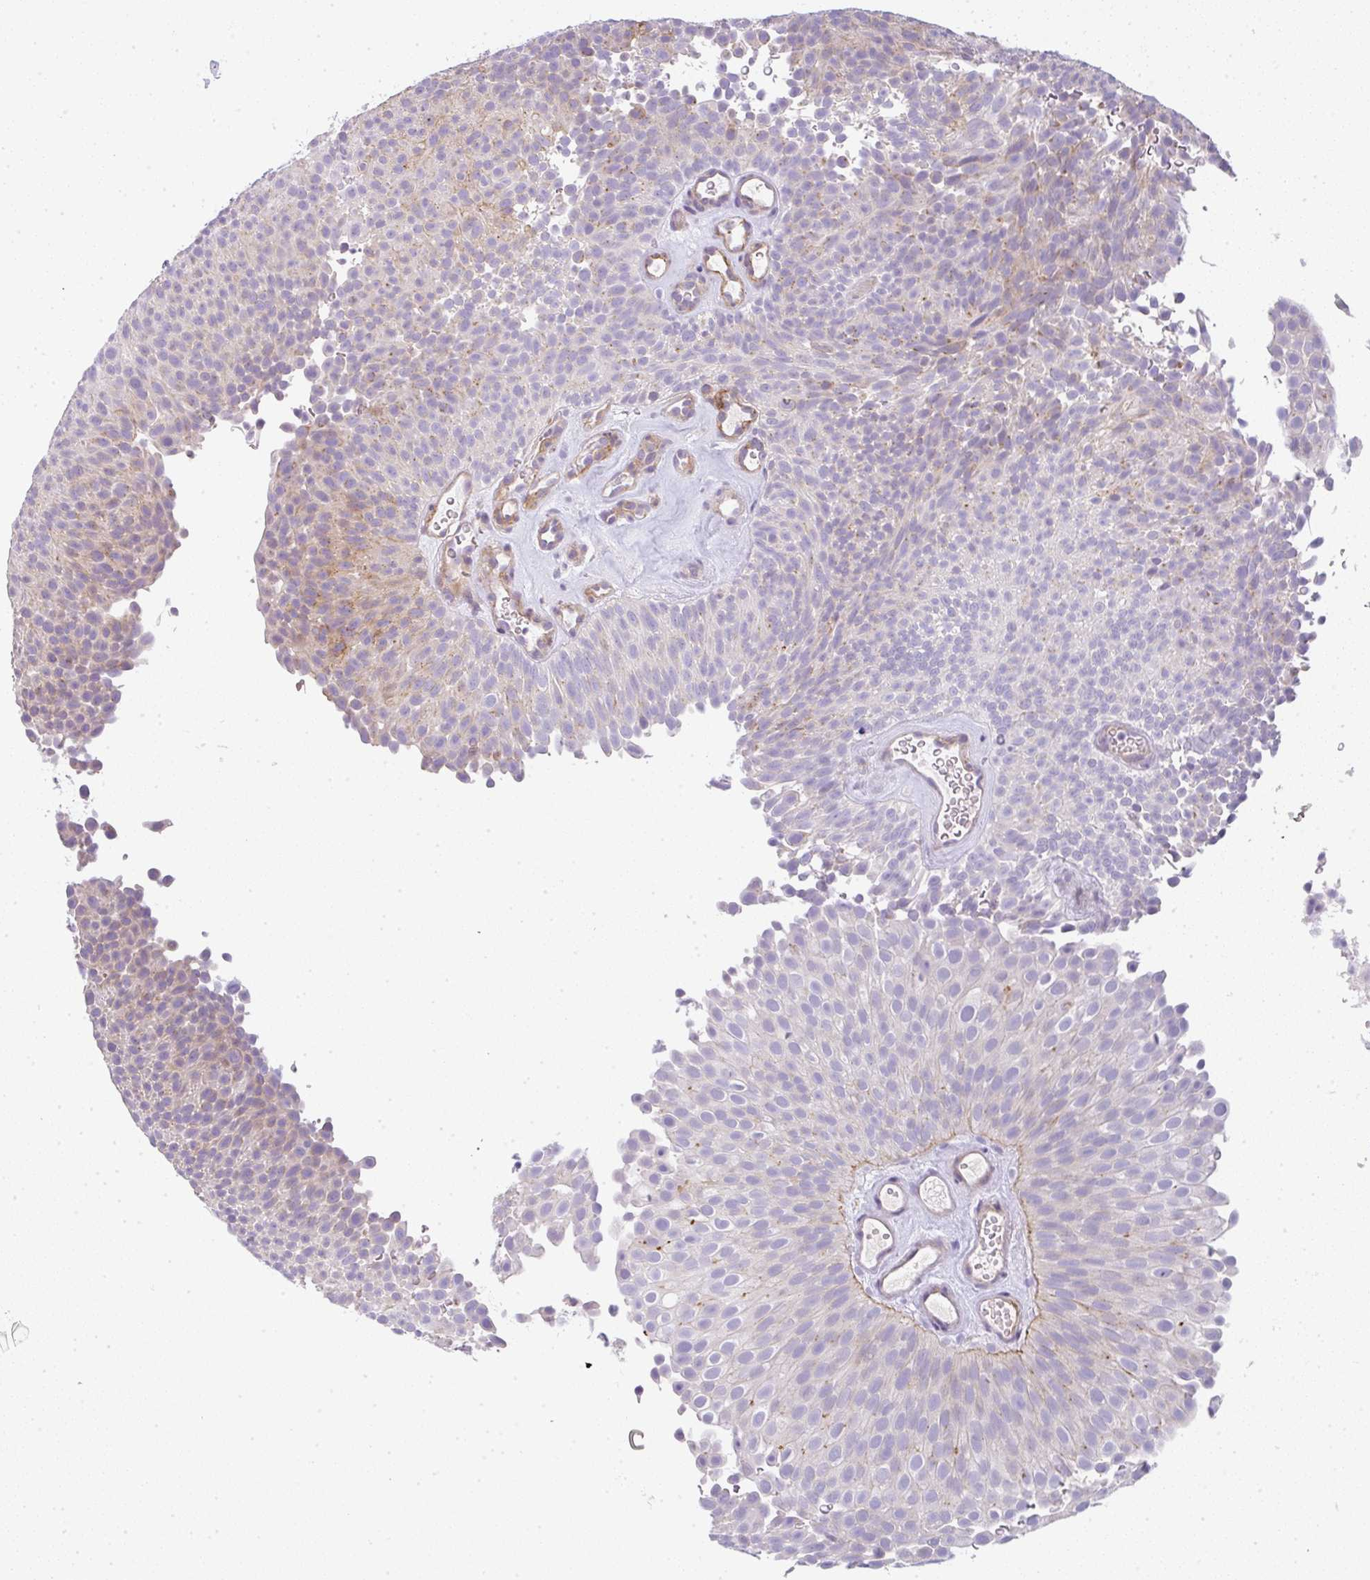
{"staining": {"intensity": "weak", "quantity": "25%-75%", "location": "cytoplasmic/membranous"}, "tissue": "urothelial cancer", "cell_type": "Tumor cells", "image_type": "cancer", "snomed": [{"axis": "morphology", "description": "Urothelial carcinoma, Low grade"}, {"axis": "topography", "description": "Urinary bladder"}], "caption": "Brown immunohistochemical staining in urothelial carcinoma (low-grade) exhibits weak cytoplasmic/membranous expression in approximately 25%-75% of tumor cells. (IHC, brightfield microscopy, high magnification).", "gene": "LPAR4", "patient": {"sex": "male", "age": 78}}